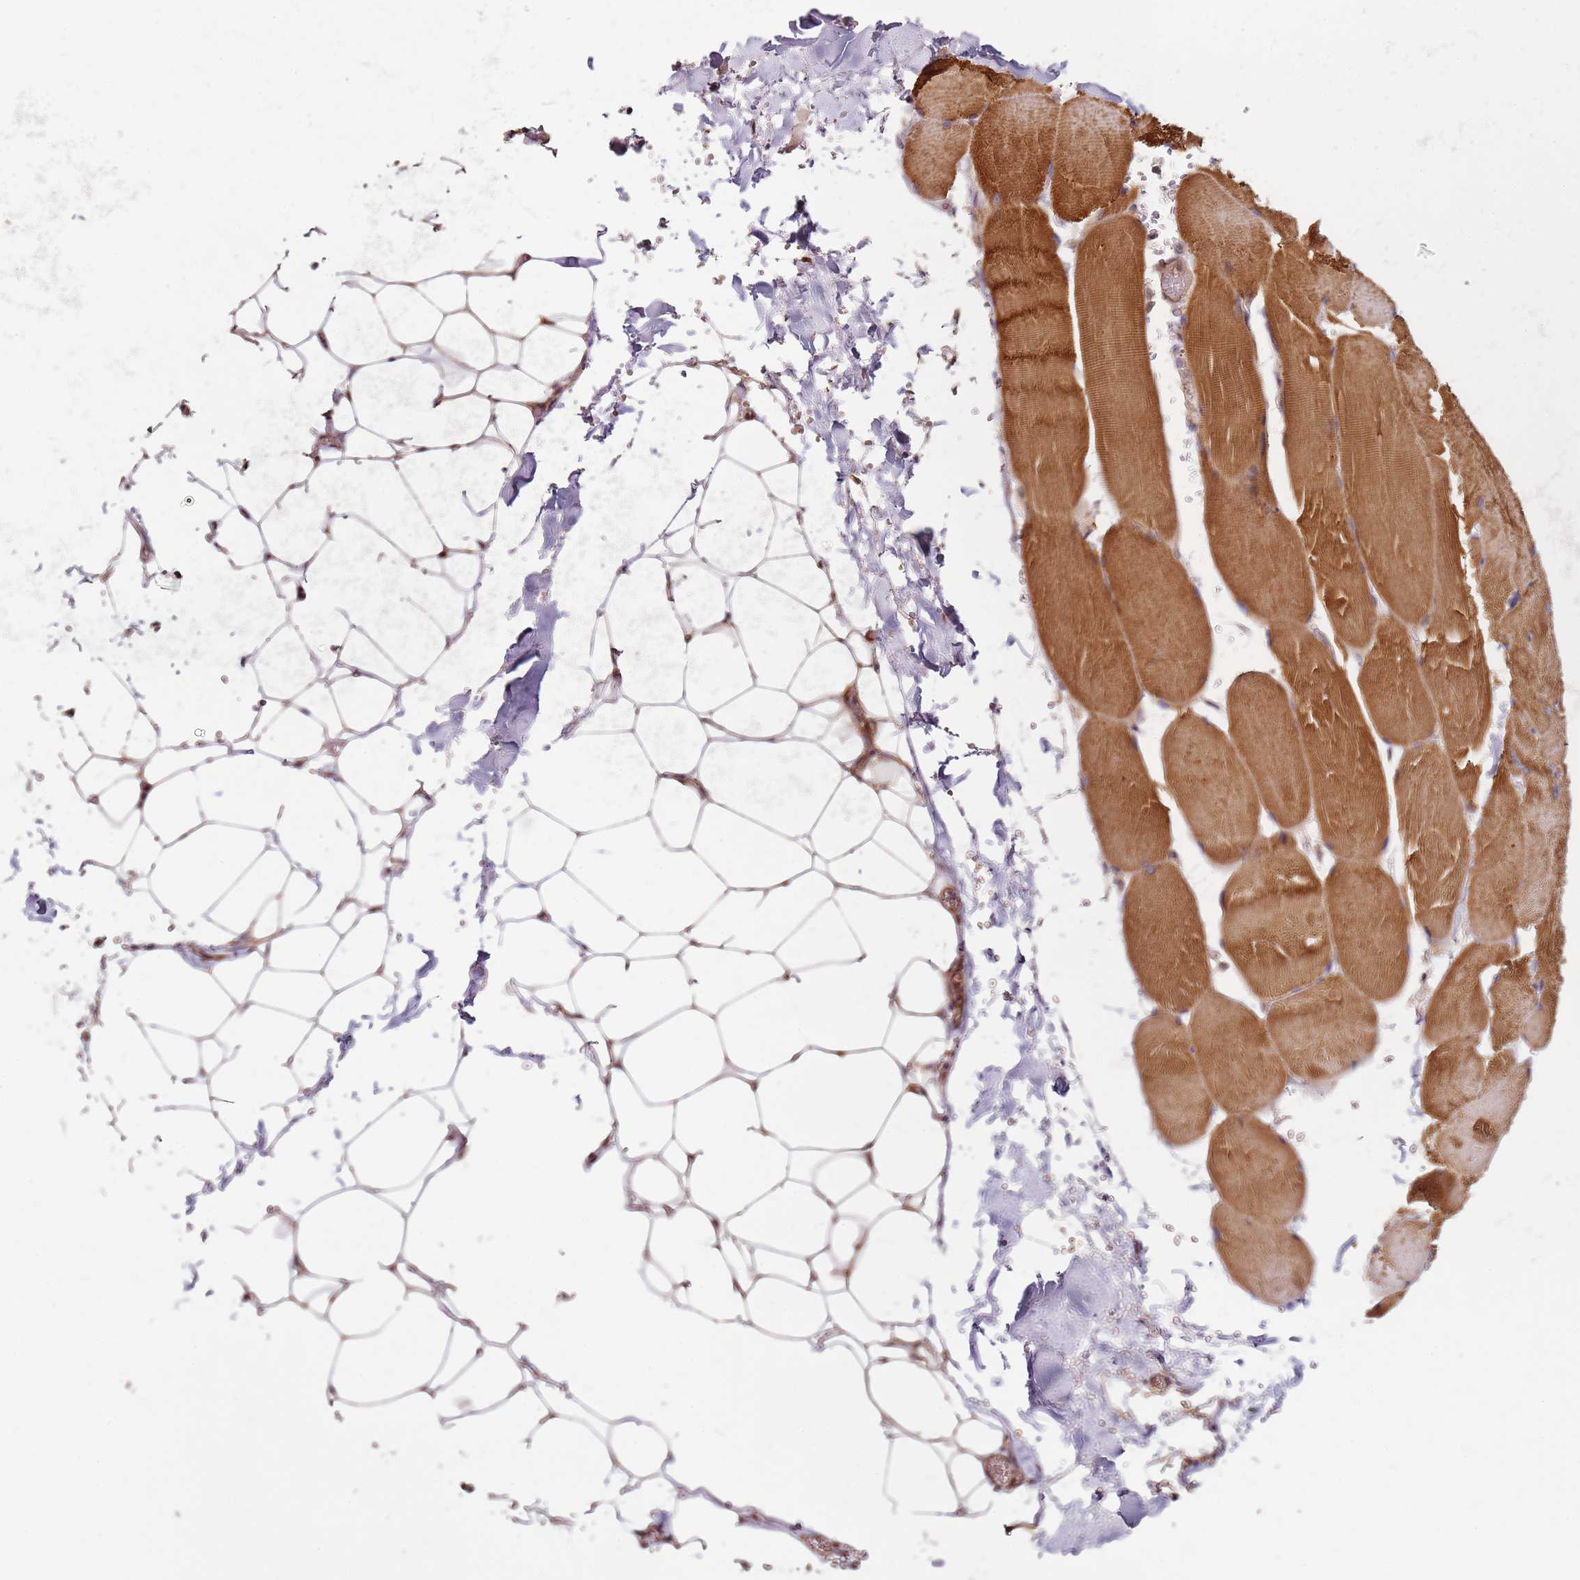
{"staining": {"intensity": "moderate", "quantity": ">75%", "location": "cytoplasmic/membranous"}, "tissue": "adipose tissue", "cell_type": "Adipocytes", "image_type": "normal", "snomed": [{"axis": "morphology", "description": "Normal tissue, NOS"}, {"axis": "topography", "description": "Skeletal muscle"}, {"axis": "topography", "description": "Peripheral nerve tissue"}], "caption": "IHC (DAB) staining of benign human adipose tissue demonstrates moderate cytoplasmic/membranous protein positivity in approximately >75% of adipocytes. (brown staining indicates protein expression, while blue staining denotes nuclei).", "gene": "RPS3A", "patient": {"sex": "female", "age": 55}}